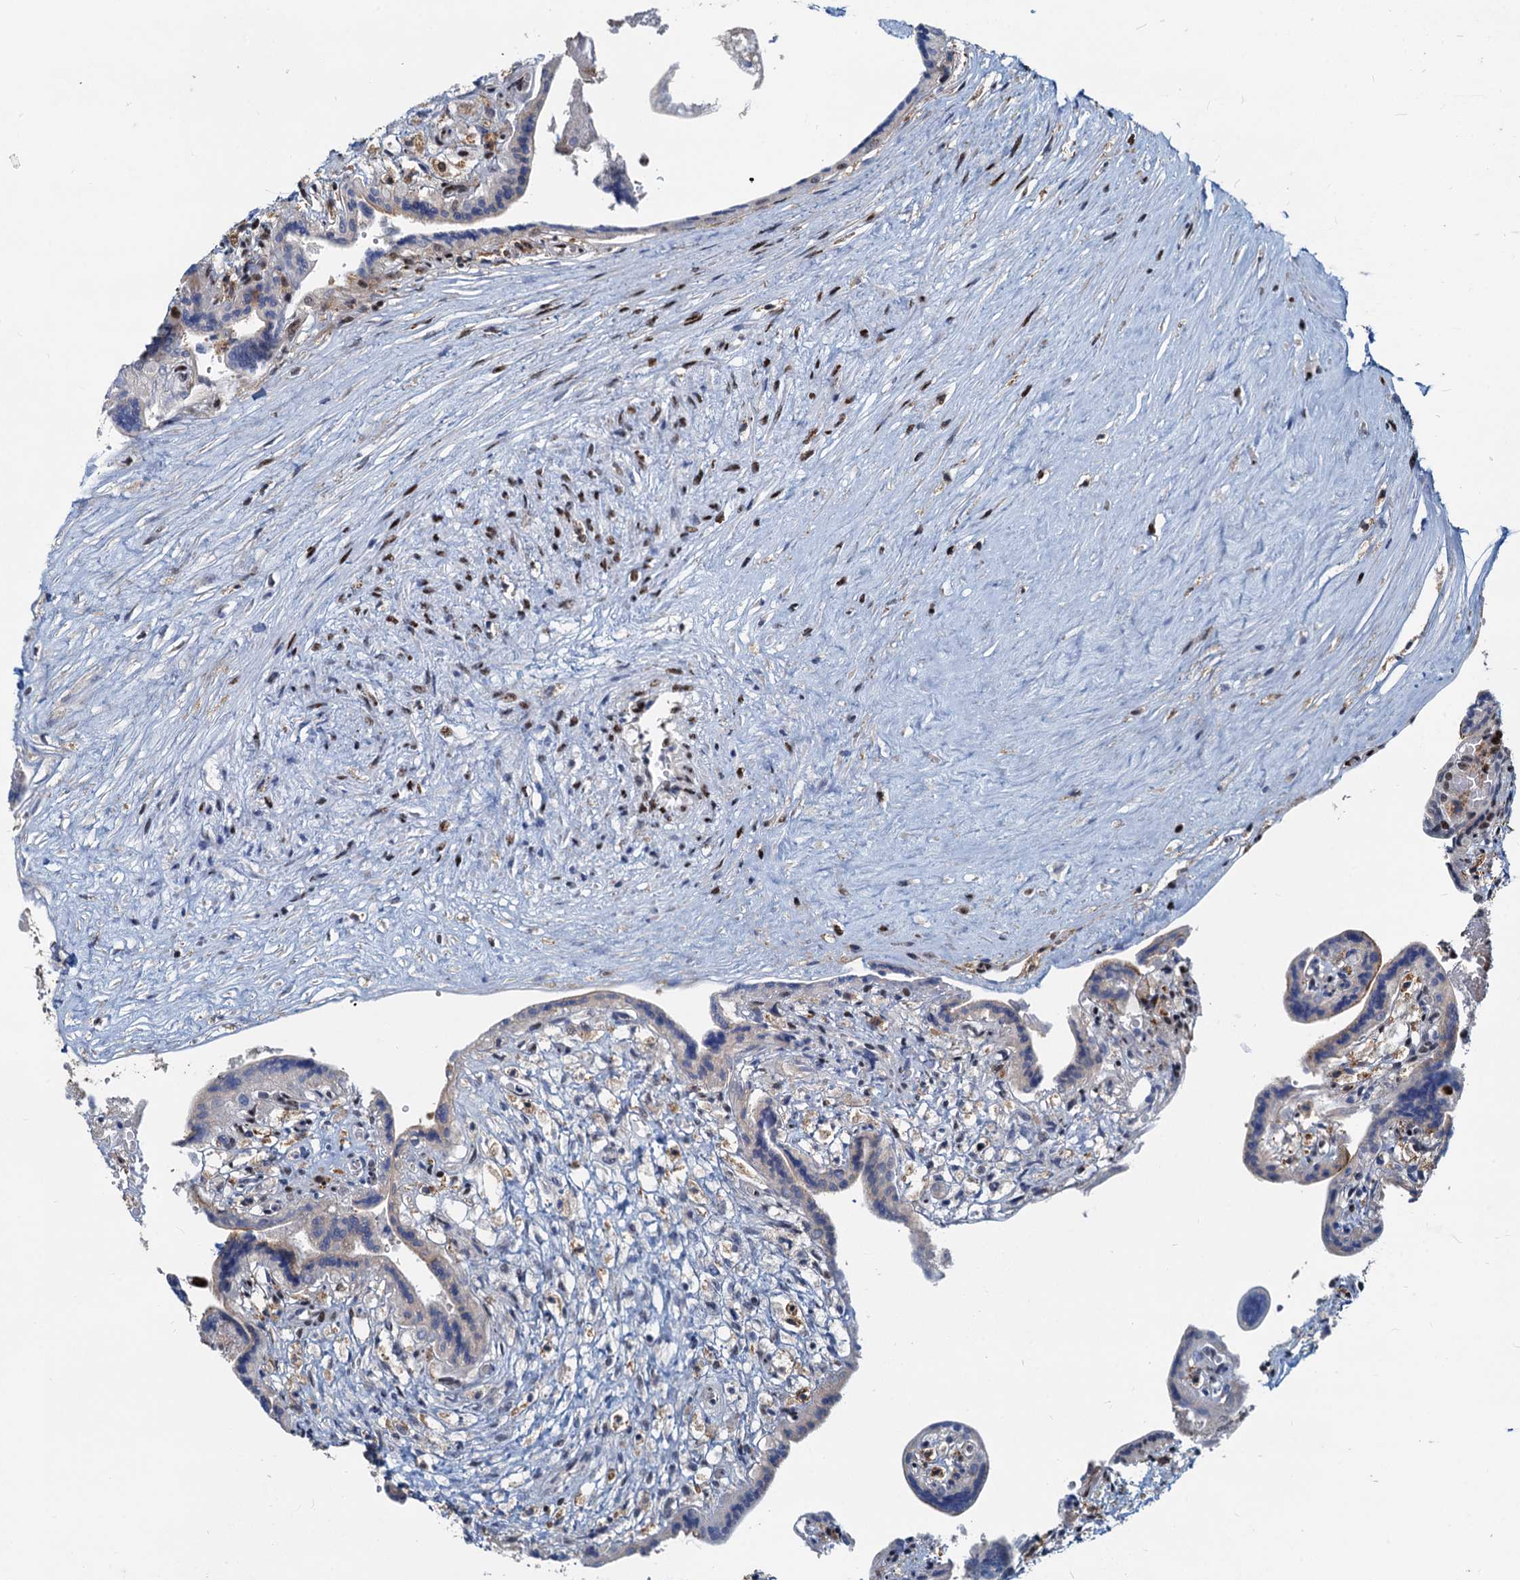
{"staining": {"intensity": "strong", "quantity": ">75%", "location": "nuclear"}, "tissue": "placenta", "cell_type": "Trophoblastic cells", "image_type": "normal", "snomed": [{"axis": "morphology", "description": "Normal tissue, NOS"}, {"axis": "topography", "description": "Placenta"}], "caption": "Protein analysis of benign placenta displays strong nuclear positivity in approximately >75% of trophoblastic cells. (Brightfield microscopy of DAB IHC at high magnification).", "gene": "RBM26", "patient": {"sex": "female", "age": 37}}